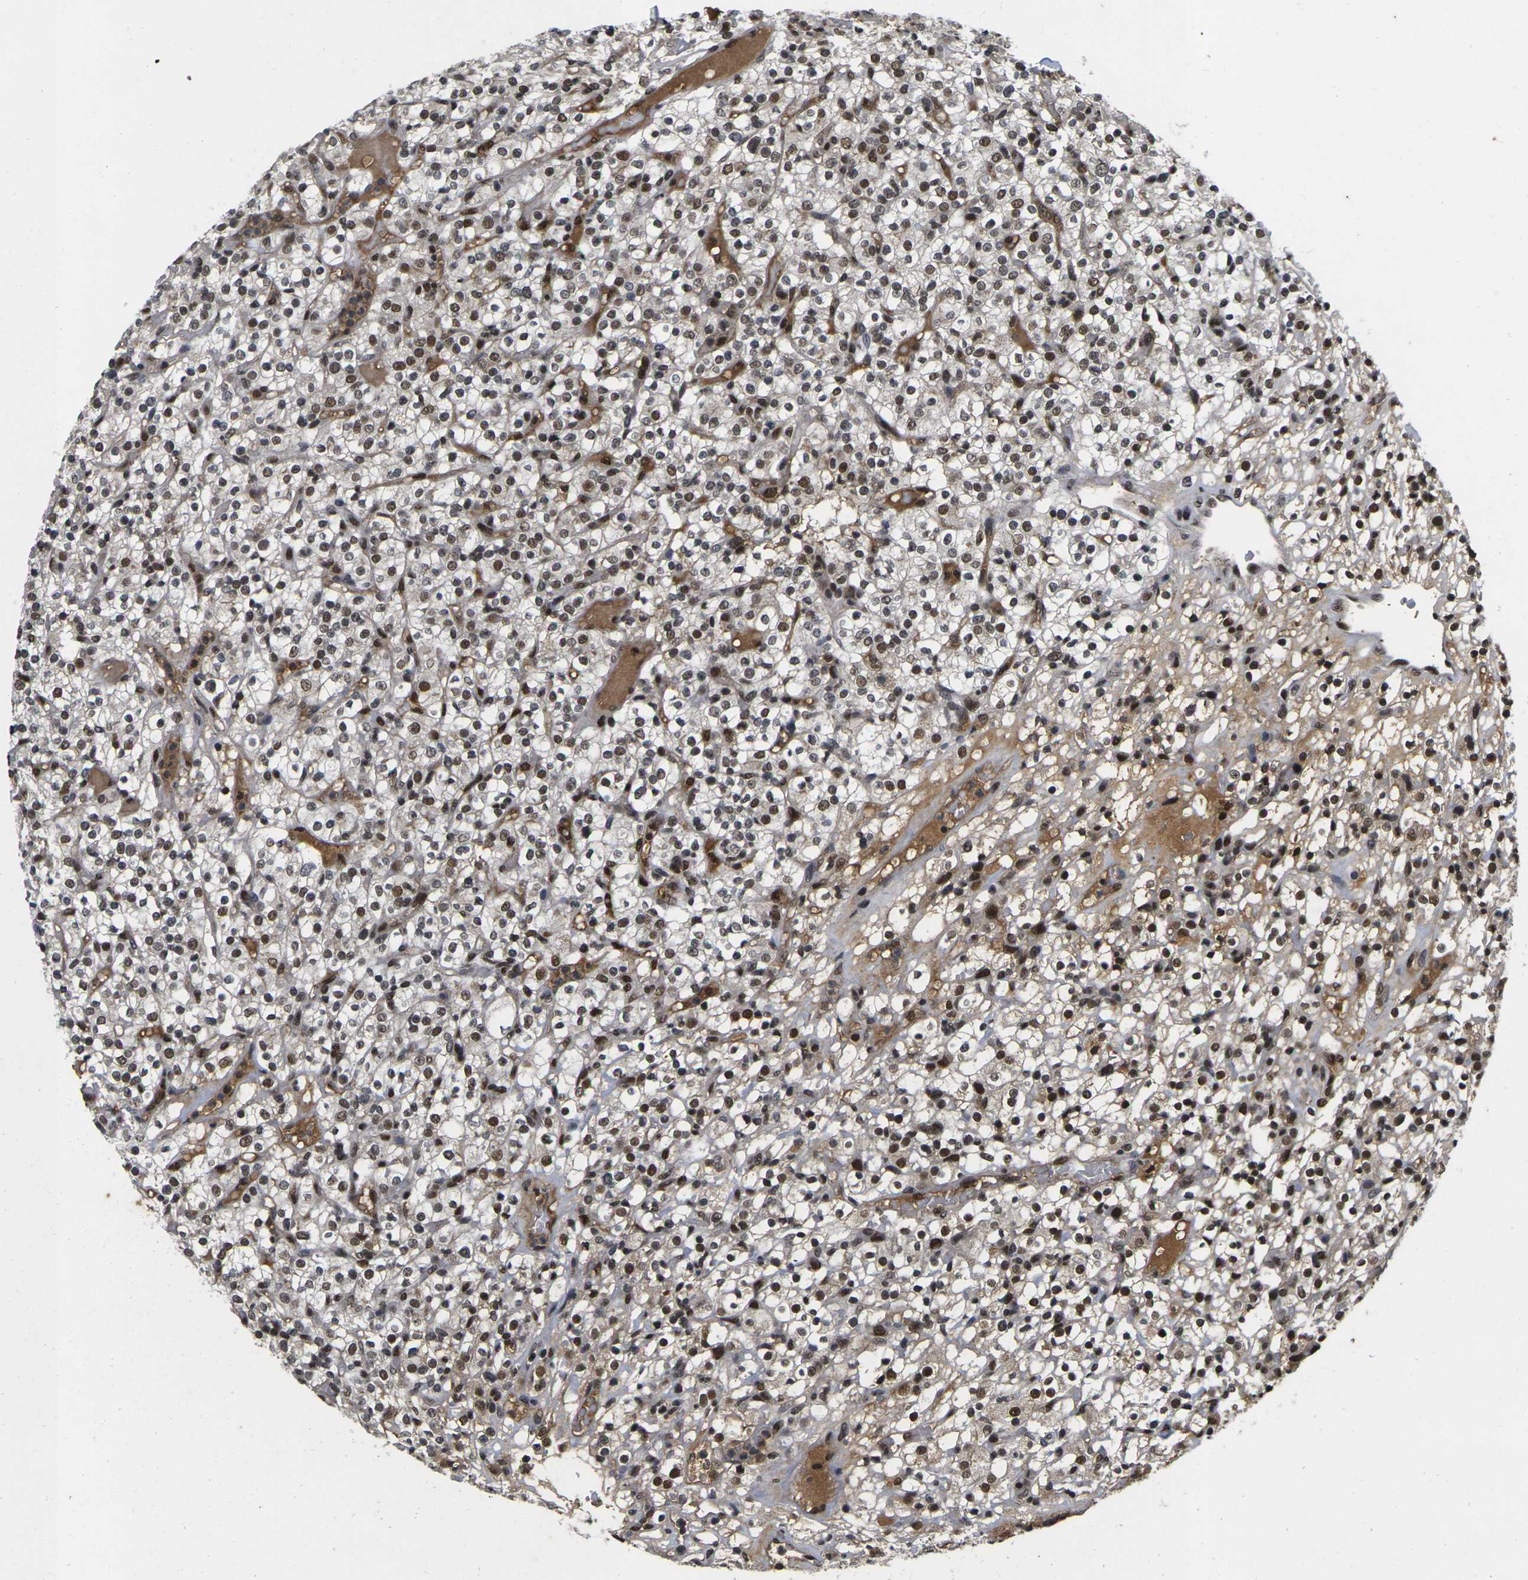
{"staining": {"intensity": "strong", "quantity": ">75%", "location": "nuclear"}, "tissue": "renal cancer", "cell_type": "Tumor cells", "image_type": "cancer", "snomed": [{"axis": "morphology", "description": "Normal tissue, NOS"}, {"axis": "morphology", "description": "Adenocarcinoma, NOS"}, {"axis": "topography", "description": "Kidney"}], "caption": "This image exhibits renal cancer (adenocarcinoma) stained with immunohistochemistry to label a protein in brown. The nuclear of tumor cells show strong positivity for the protein. Nuclei are counter-stained blue.", "gene": "GTF2E1", "patient": {"sex": "female", "age": 72}}